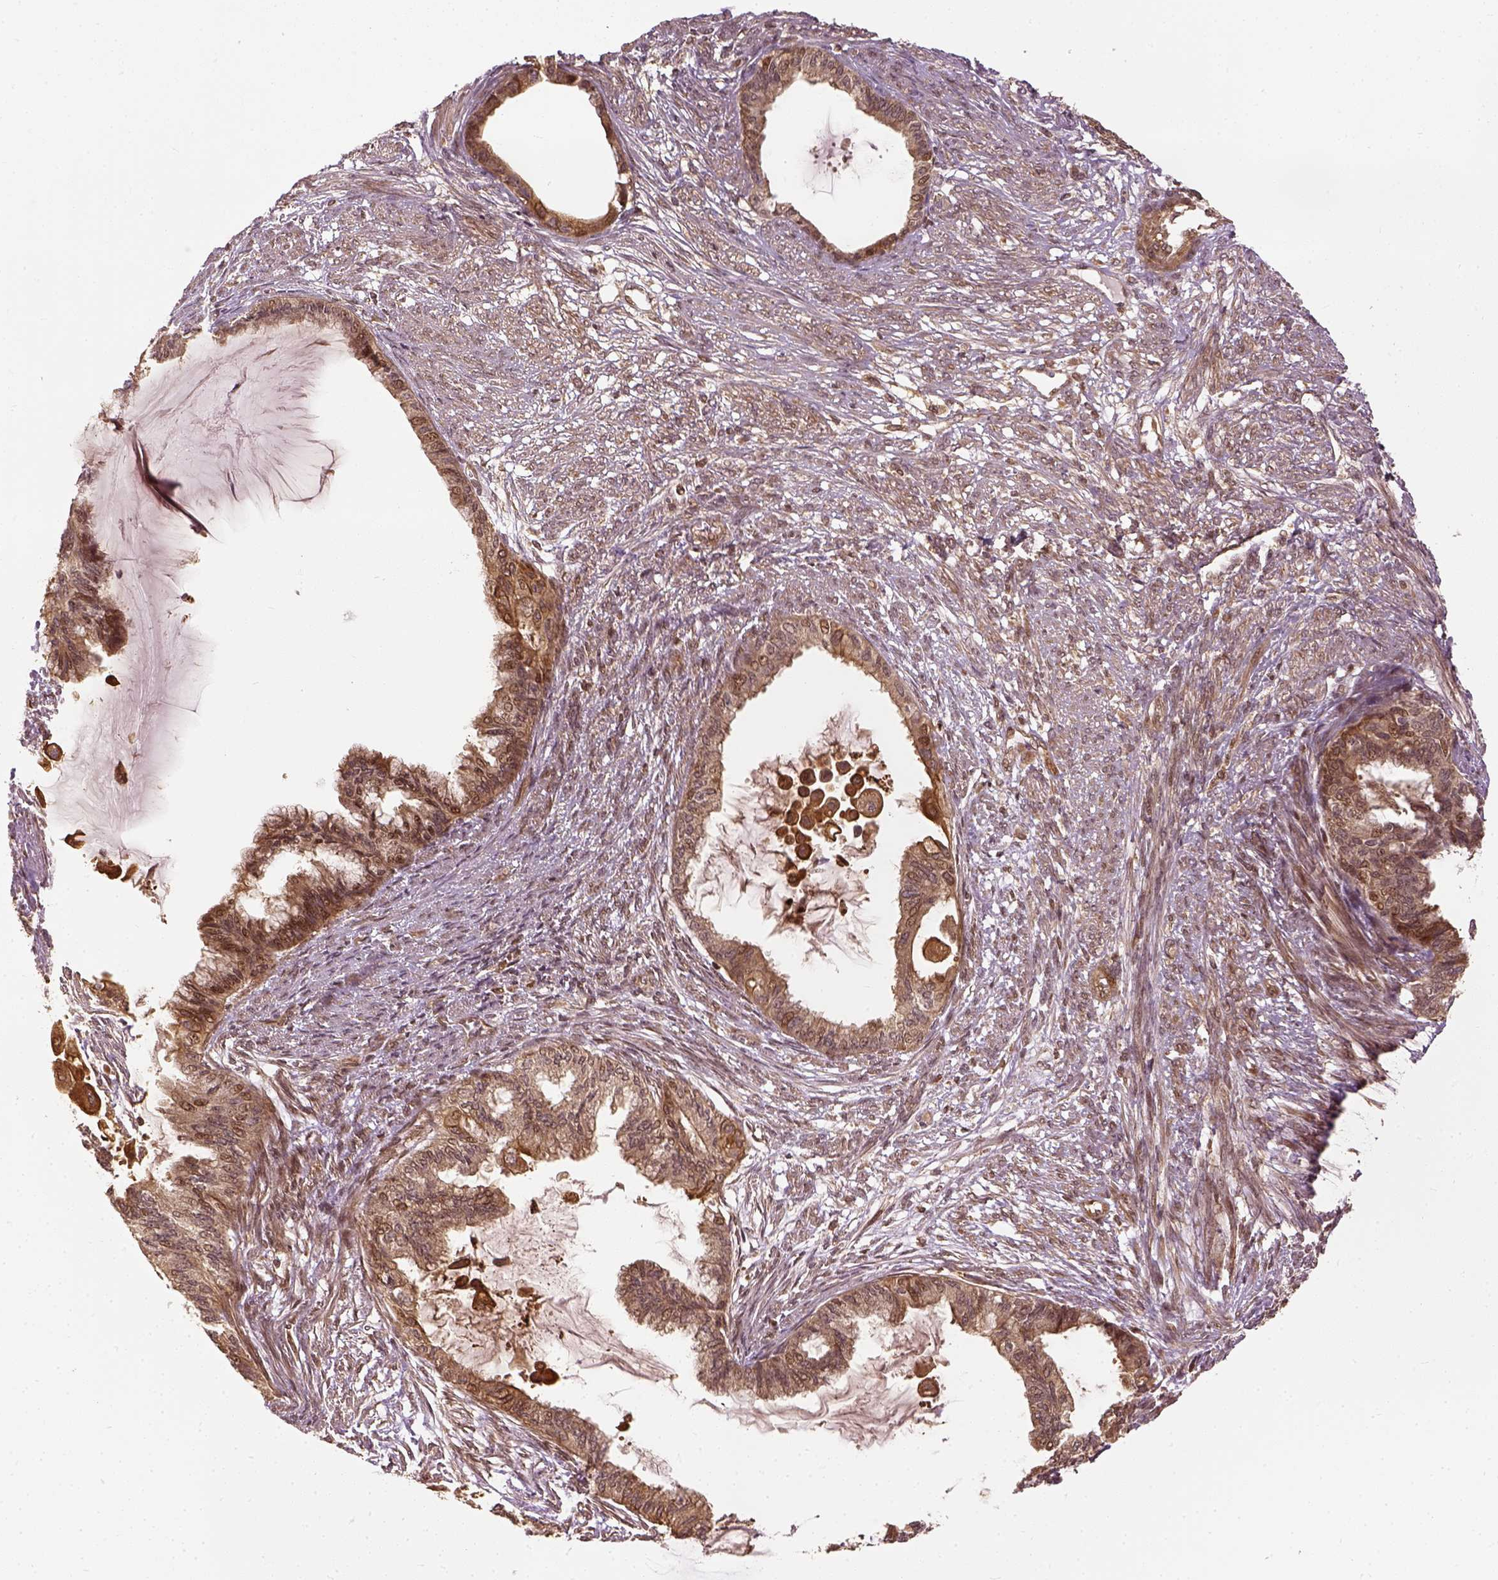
{"staining": {"intensity": "moderate", "quantity": ">75%", "location": "cytoplasmic/membranous"}, "tissue": "endometrial cancer", "cell_type": "Tumor cells", "image_type": "cancer", "snomed": [{"axis": "morphology", "description": "Adenocarcinoma, NOS"}, {"axis": "topography", "description": "Endometrium"}], "caption": "Endometrial adenocarcinoma stained with immunohistochemistry displays moderate cytoplasmic/membranous expression in about >75% of tumor cells. The staining was performed using DAB, with brown indicating positive protein expression. Nuclei are stained blue with hematoxylin.", "gene": "VEGFA", "patient": {"sex": "female", "age": 86}}